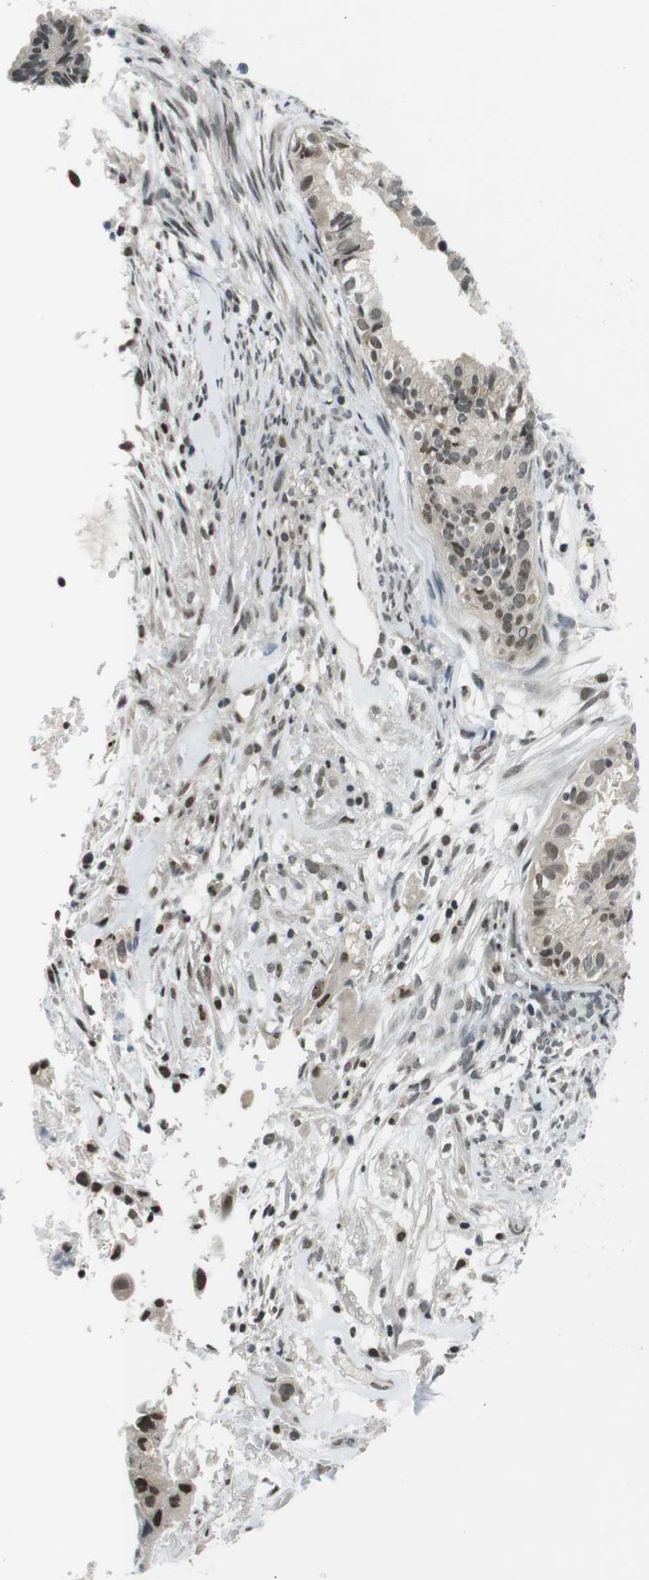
{"staining": {"intensity": "weak", "quantity": ">75%", "location": "nuclear"}, "tissue": "cervical cancer", "cell_type": "Tumor cells", "image_type": "cancer", "snomed": [{"axis": "morphology", "description": "Normal tissue, NOS"}, {"axis": "morphology", "description": "Adenocarcinoma, NOS"}, {"axis": "topography", "description": "Cervix"}, {"axis": "topography", "description": "Endometrium"}], "caption": "About >75% of tumor cells in cervical cancer (adenocarcinoma) demonstrate weak nuclear protein expression as visualized by brown immunohistochemical staining.", "gene": "NEK4", "patient": {"sex": "female", "age": 86}}